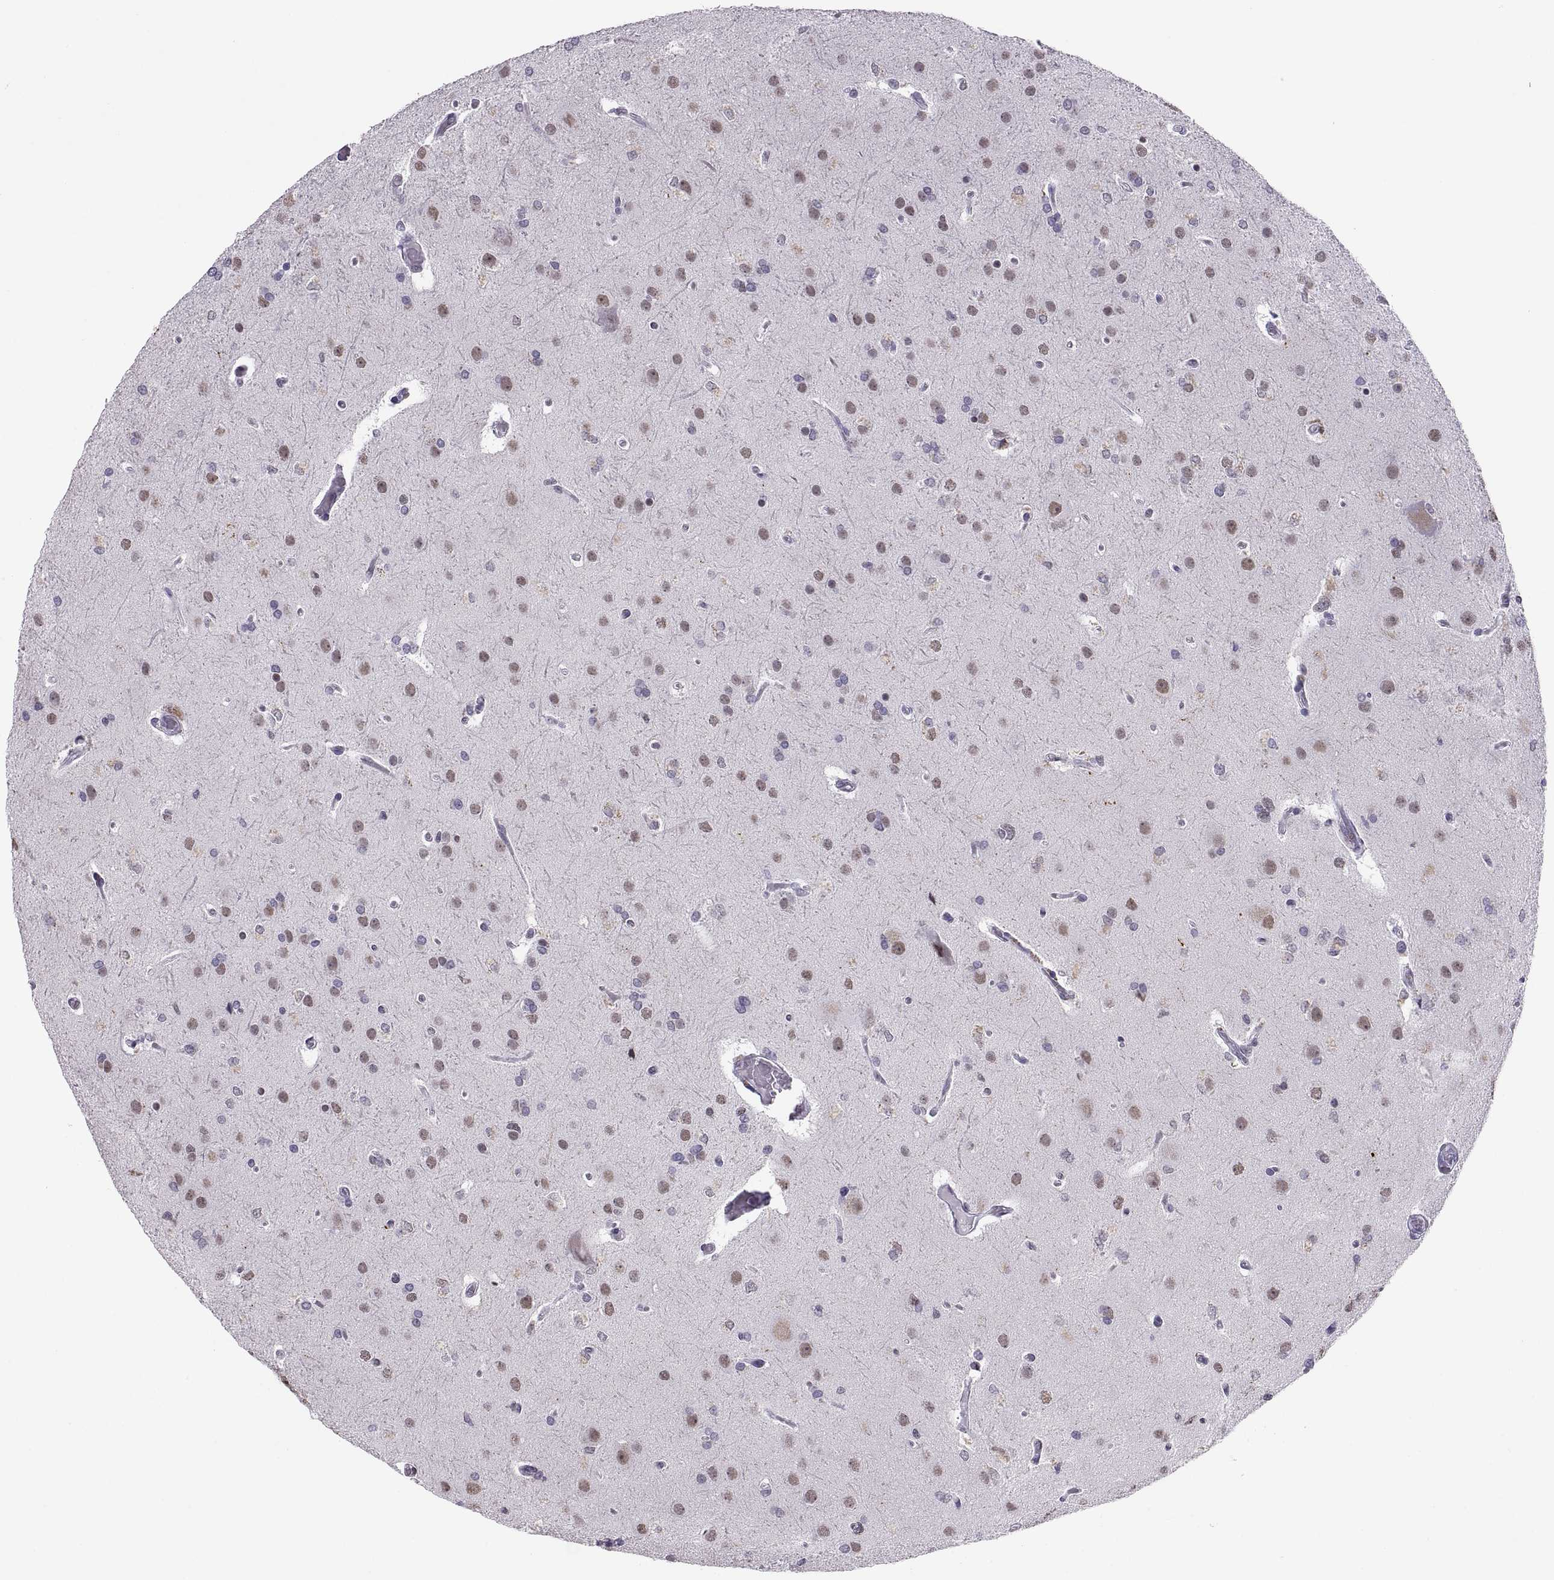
{"staining": {"intensity": "weak", "quantity": "<25%", "location": "nuclear"}, "tissue": "glioma", "cell_type": "Tumor cells", "image_type": "cancer", "snomed": [{"axis": "morphology", "description": "Glioma, malignant, High grade"}, {"axis": "topography", "description": "Brain"}], "caption": "High magnification brightfield microscopy of glioma stained with DAB (brown) and counterstained with hematoxylin (blue): tumor cells show no significant staining.", "gene": "CARTPT", "patient": {"sex": "male", "age": 68}}